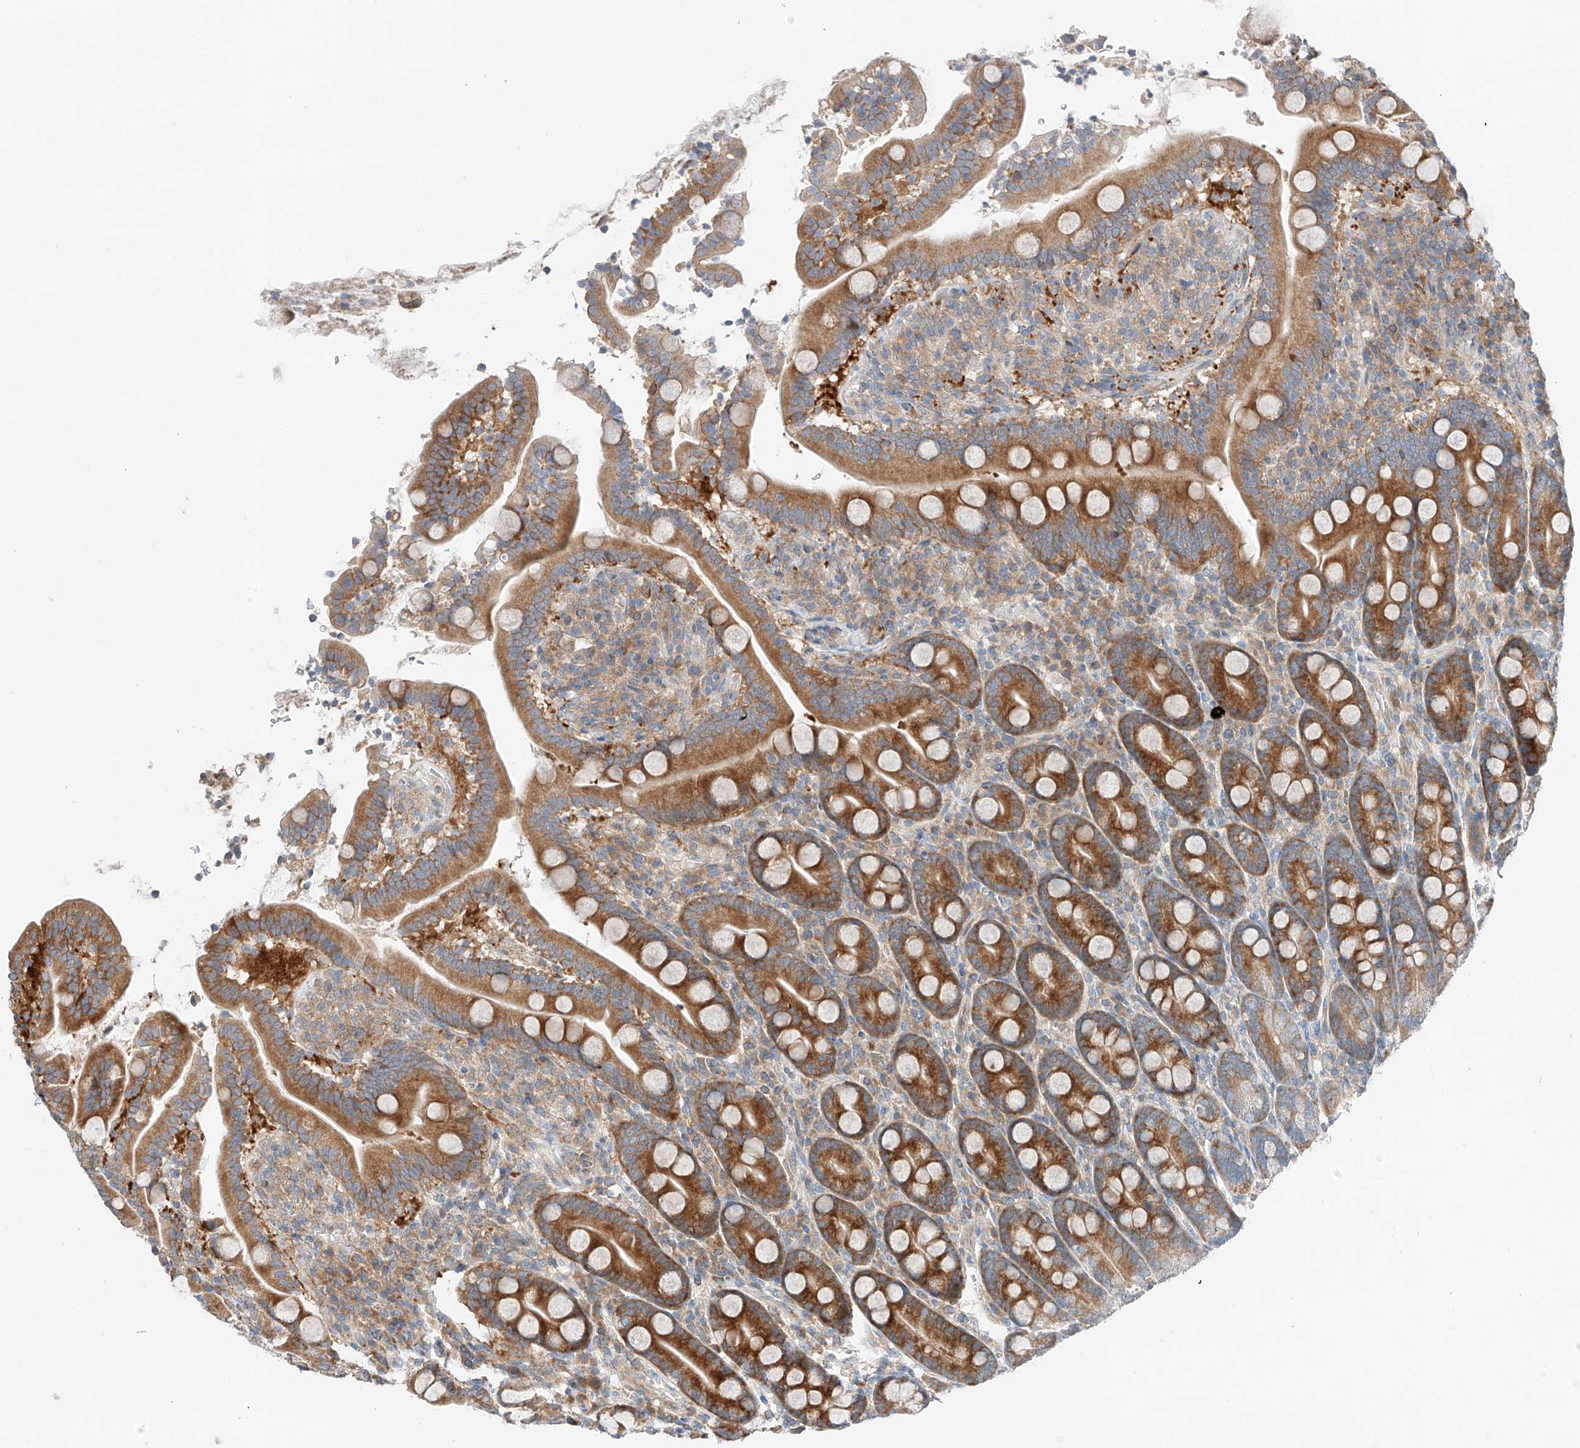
{"staining": {"intensity": "strong", "quantity": ">75%", "location": "cytoplasmic/membranous"}, "tissue": "duodenum", "cell_type": "Glandular cells", "image_type": "normal", "snomed": [{"axis": "morphology", "description": "Normal tissue, NOS"}, {"axis": "topography", "description": "Duodenum"}], "caption": "Unremarkable duodenum displays strong cytoplasmic/membranous positivity in about >75% of glandular cells.", "gene": "RUSC1", "patient": {"sex": "male", "age": 35}}